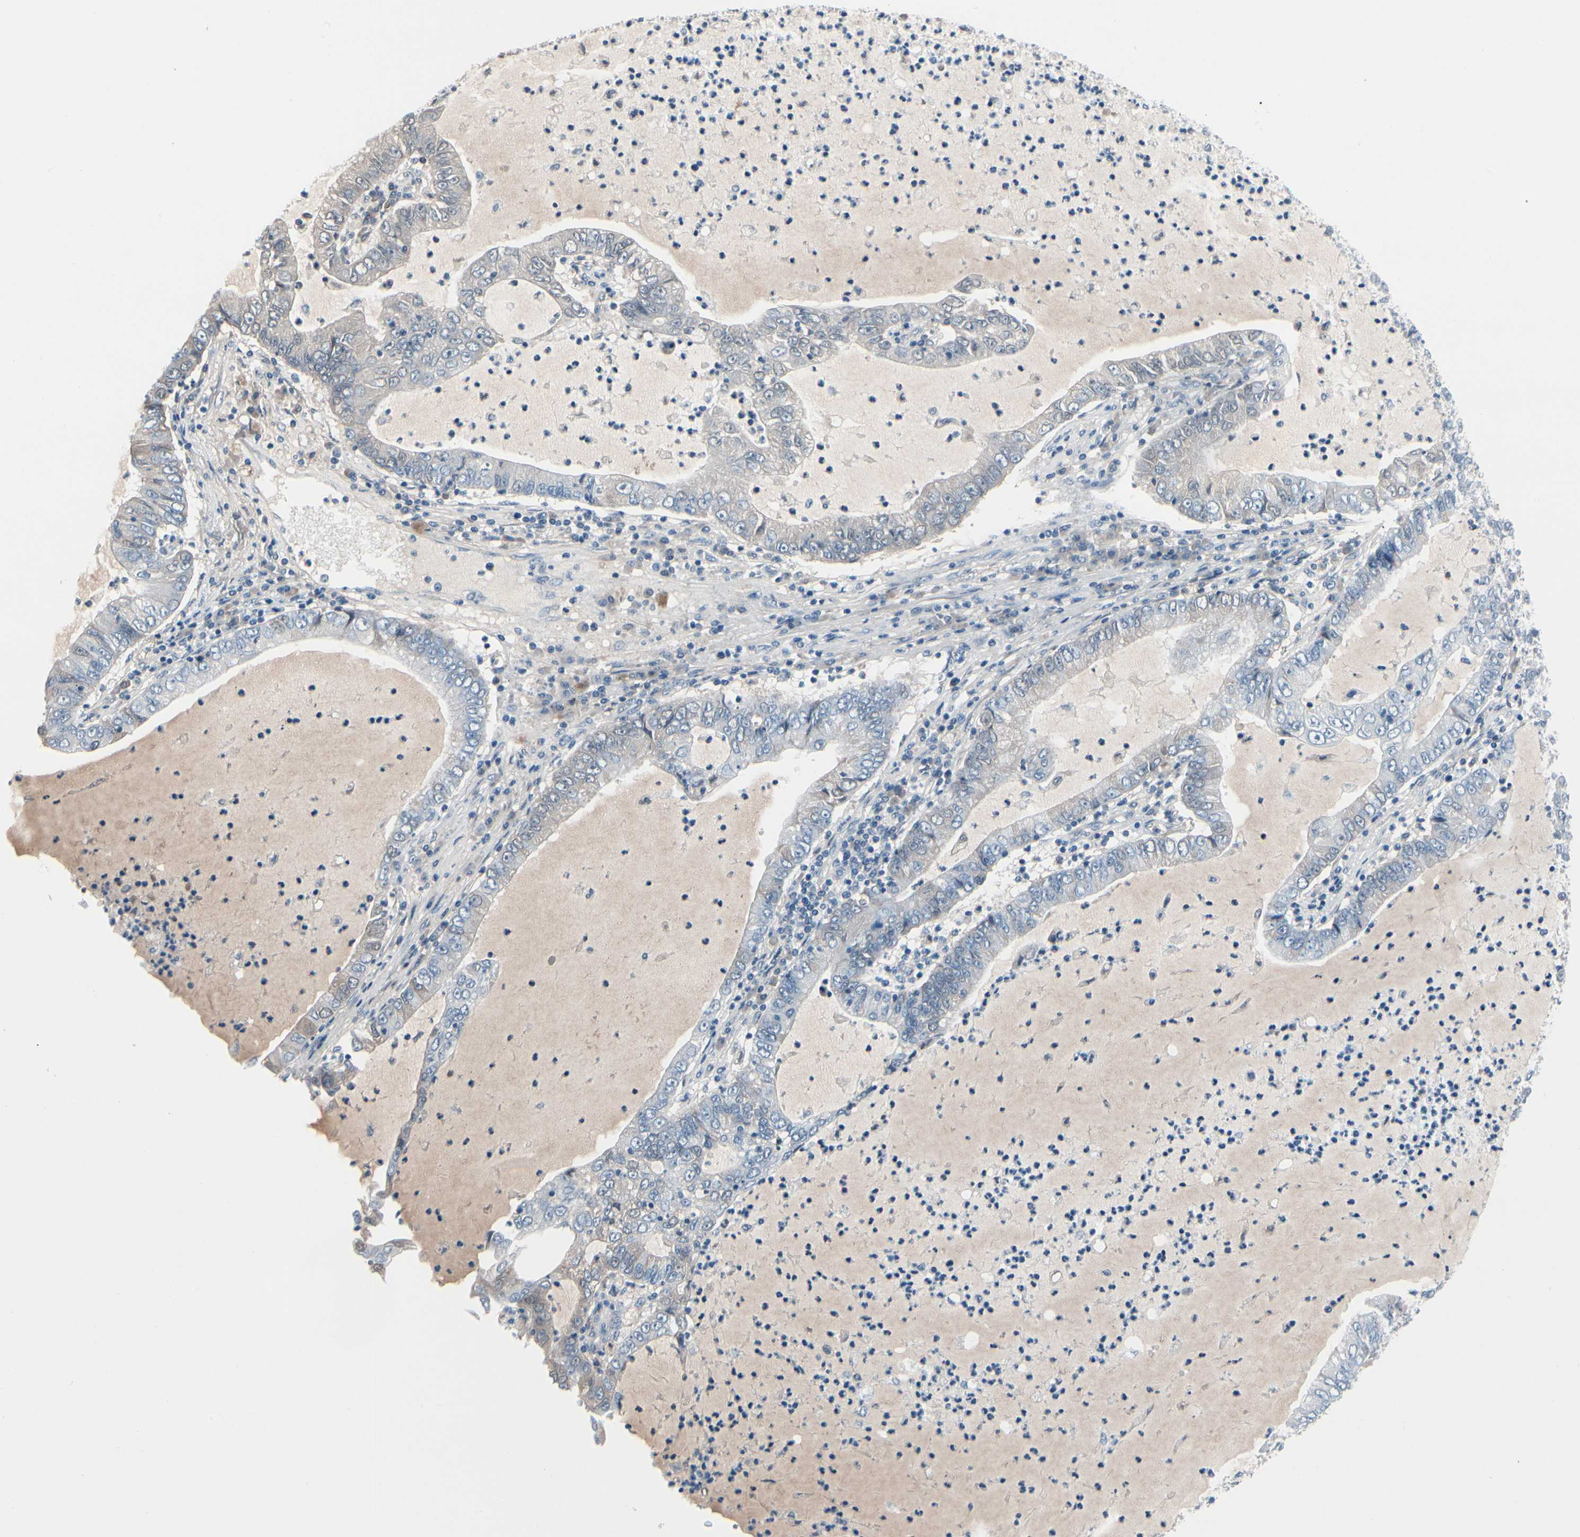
{"staining": {"intensity": "negative", "quantity": "none", "location": "none"}, "tissue": "lung cancer", "cell_type": "Tumor cells", "image_type": "cancer", "snomed": [{"axis": "morphology", "description": "Adenocarcinoma, NOS"}, {"axis": "topography", "description": "Lung"}], "caption": "This micrograph is of lung adenocarcinoma stained with immunohistochemistry (IHC) to label a protein in brown with the nuclei are counter-stained blue. There is no staining in tumor cells.", "gene": "PGR", "patient": {"sex": "female", "age": 51}}